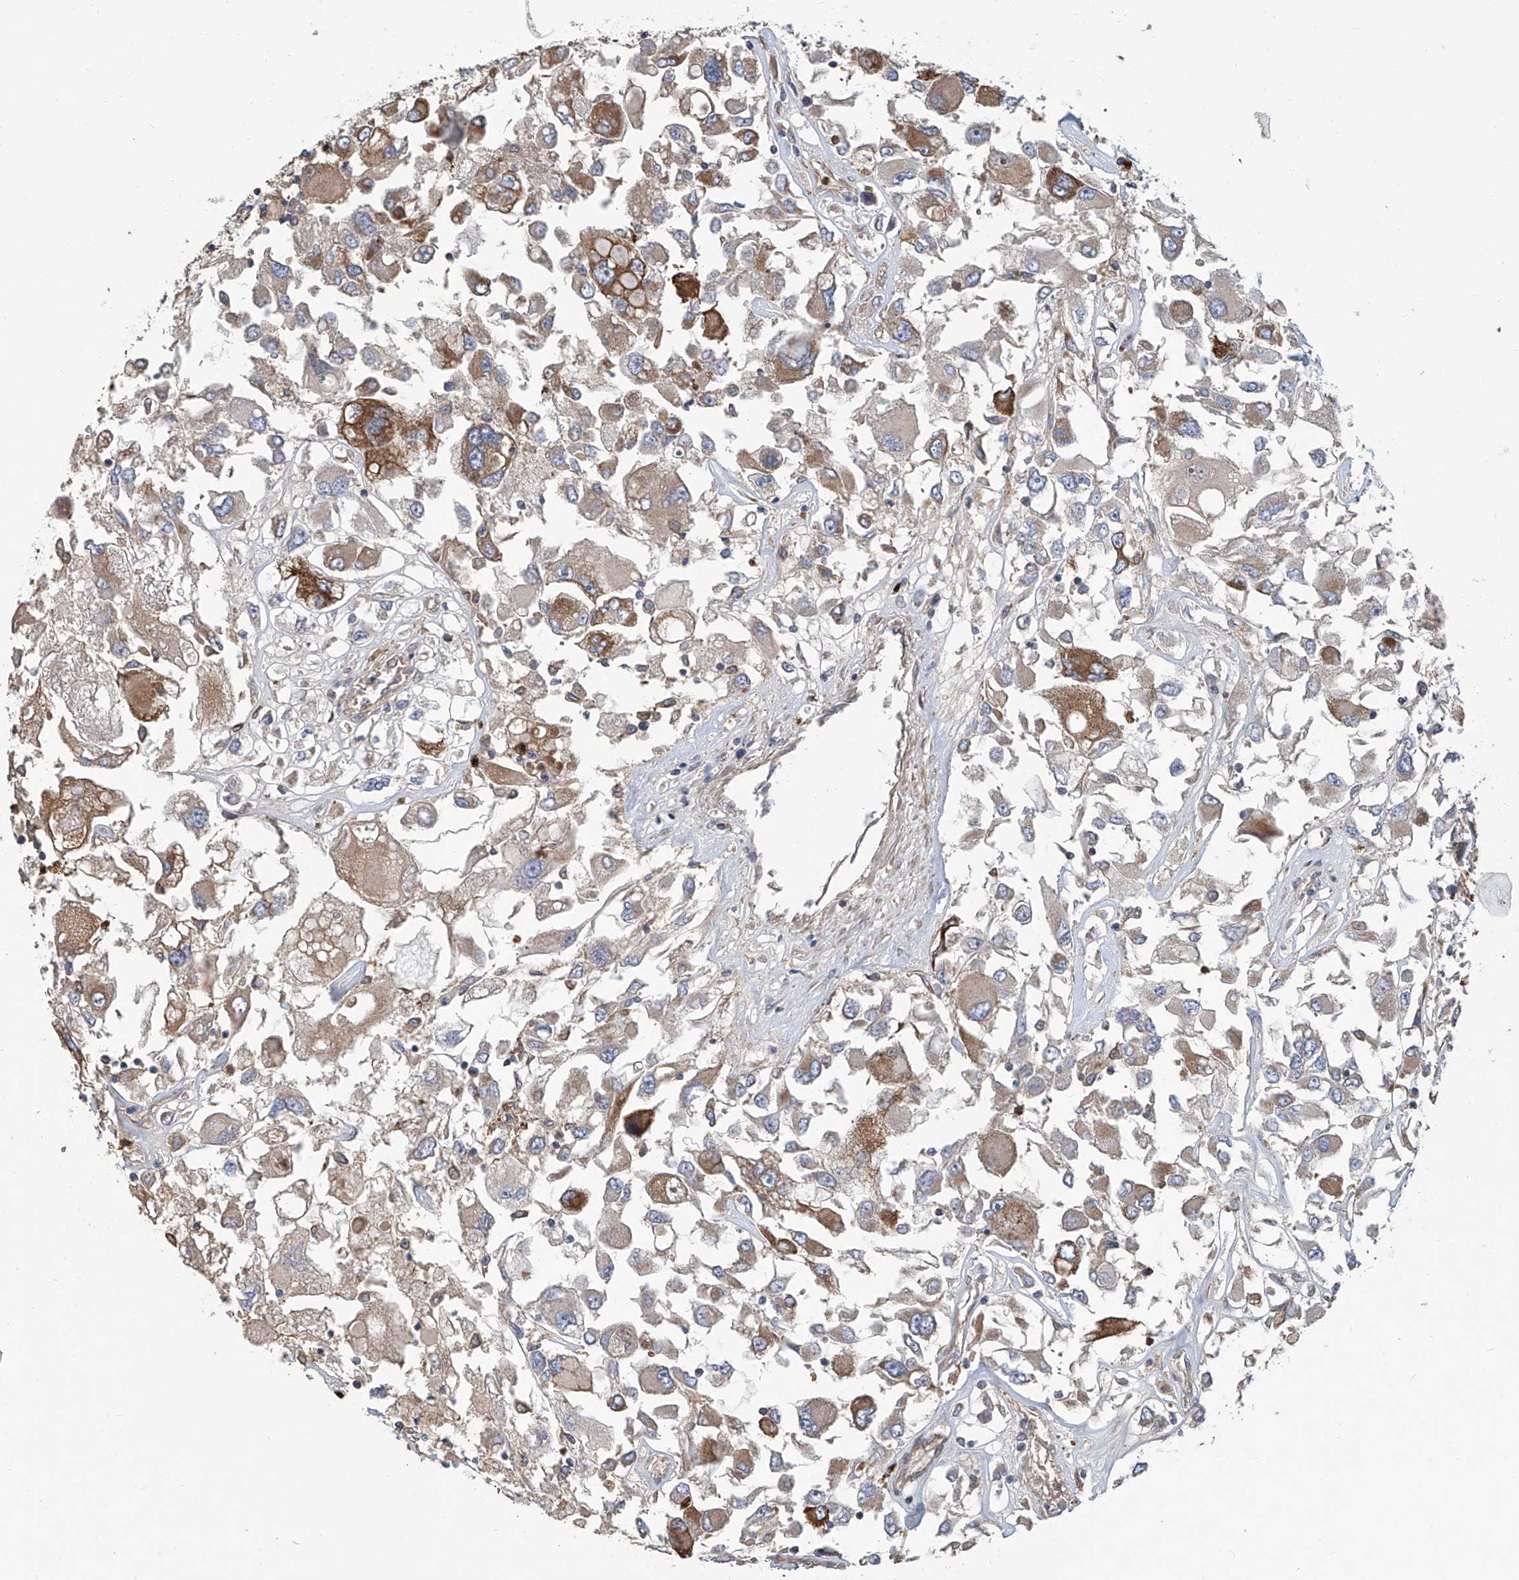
{"staining": {"intensity": "moderate", "quantity": "25%-75%", "location": "cytoplasmic/membranous"}, "tissue": "renal cancer", "cell_type": "Tumor cells", "image_type": "cancer", "snomed": [{"axis": "morphology", "description": "Adenocarcinoma, NOS"}, {"axis": "topography", "description": "Kidney"}], "caption": "A micrograph of renal cancer stained for a protein displays moderate cytoplasmic/membranous brown staining in tumor cells.", "gene": "EIF2D", "patient": {"sex": "female", "age": 52}}